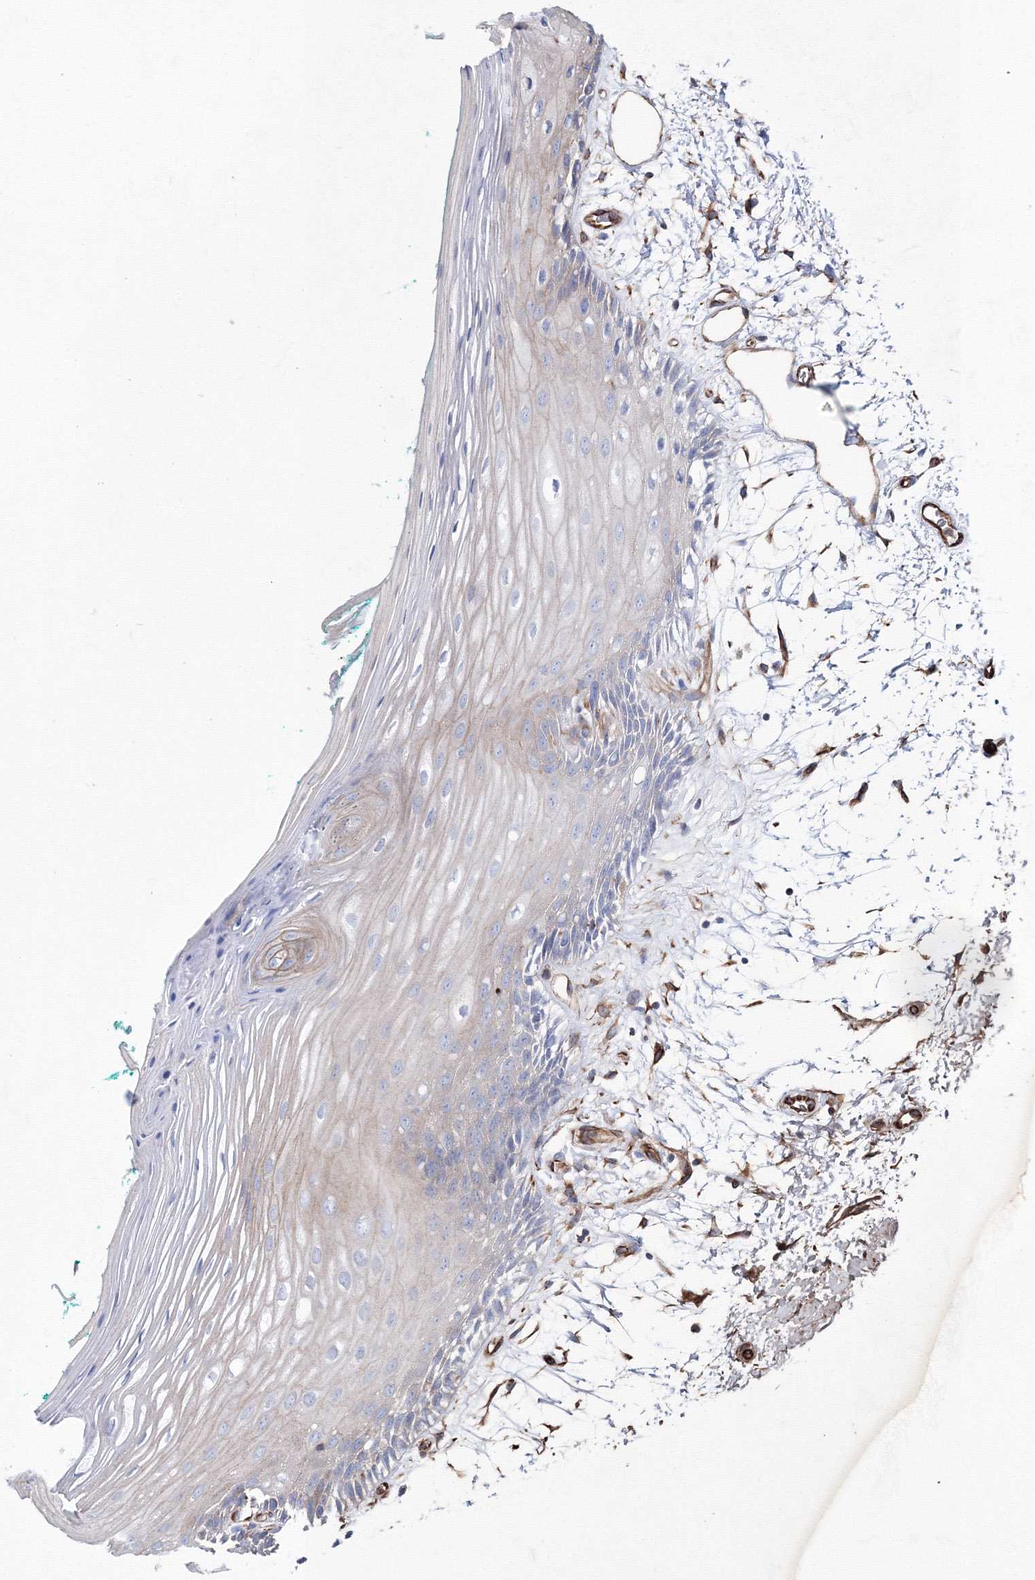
{"staining": {"intensity": "weak", "quantity": "<25%", "location": "cytoplasmic/membranous"}, "tissue": "oral mucosa", "cell_type": "Squamous epithelial cells", "image_type": "normal", "snomed": [{"axis": "morphology", "description": "Normal tissue, NOS"}, {"axis": "topography", "description": "Skeletal muscle"}, {"axis": "topography", "description": "Oral tissue"}, {"axis": "topography", "description": "Peripheral nerve tissue"}], "caption": "This is a photomicrograph of IHC staining of benign oral mucosa, which shows no expression in squamous epithelial cells. Nuclei are stained in blue.", "gene": "ANKRD37", "patient": {"sex": "female", "age": 84}}